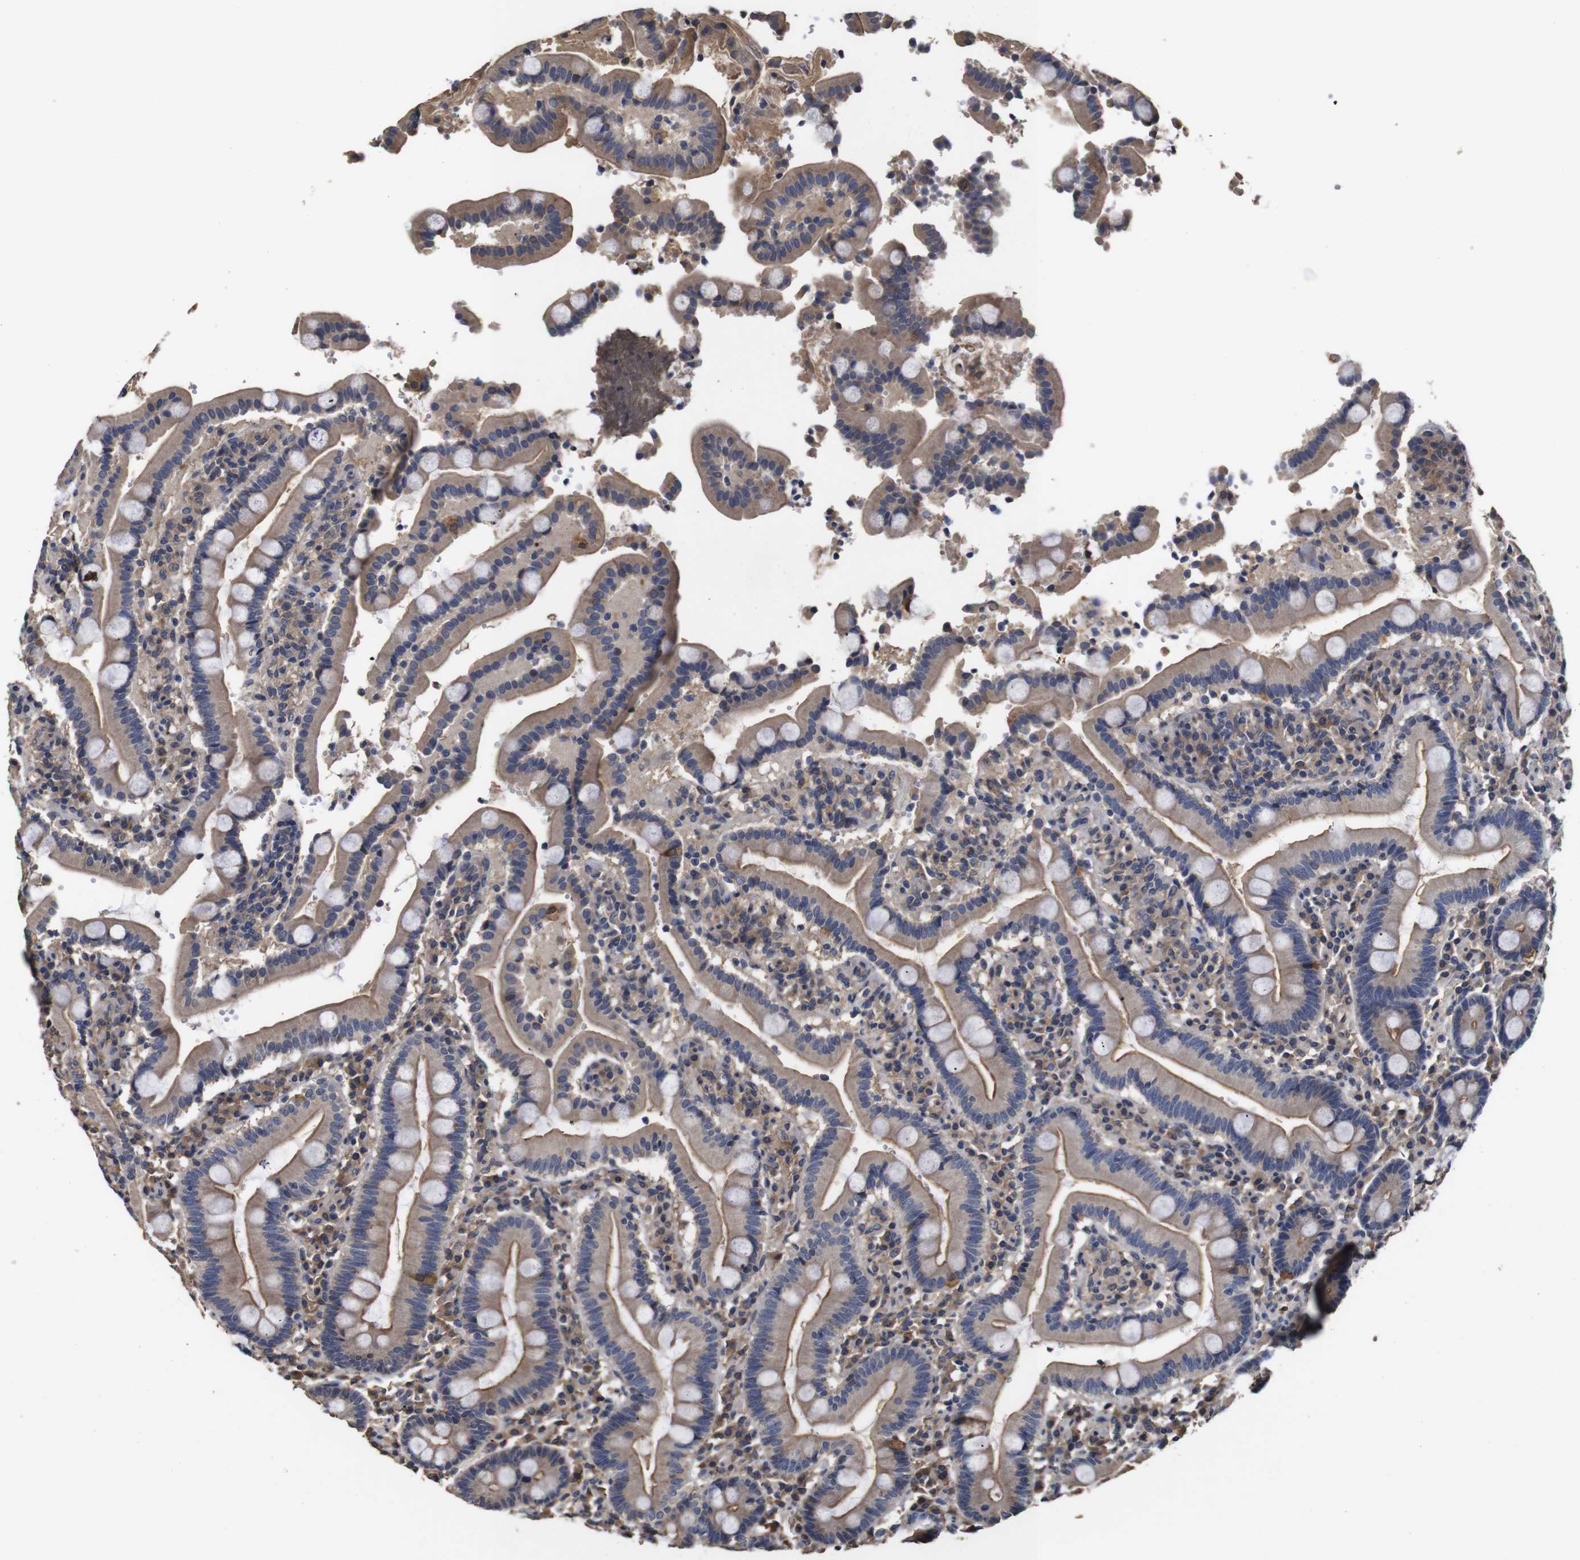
{"staining": {"intensity": "moderate", "quantity": ">75%", "location": "cytoplasmic/membranous"}, "tissue": "duodenum", "cell_type": "Glandular cells", "image_type": "normal", "snomed": [{"axis": "morphology", "description": "Normal tissue, NOS"}, {"axis": "topography", "description": "Small intestine, NOS"}], "caption": "The histopathology image displays staining of benign duodenum, revealing moderate cytoplasmic/membranous protein expression (brown color) within glandular cells.", "gene": "ARHGAP24", "patient": {"sex": "female", "age": 71}}